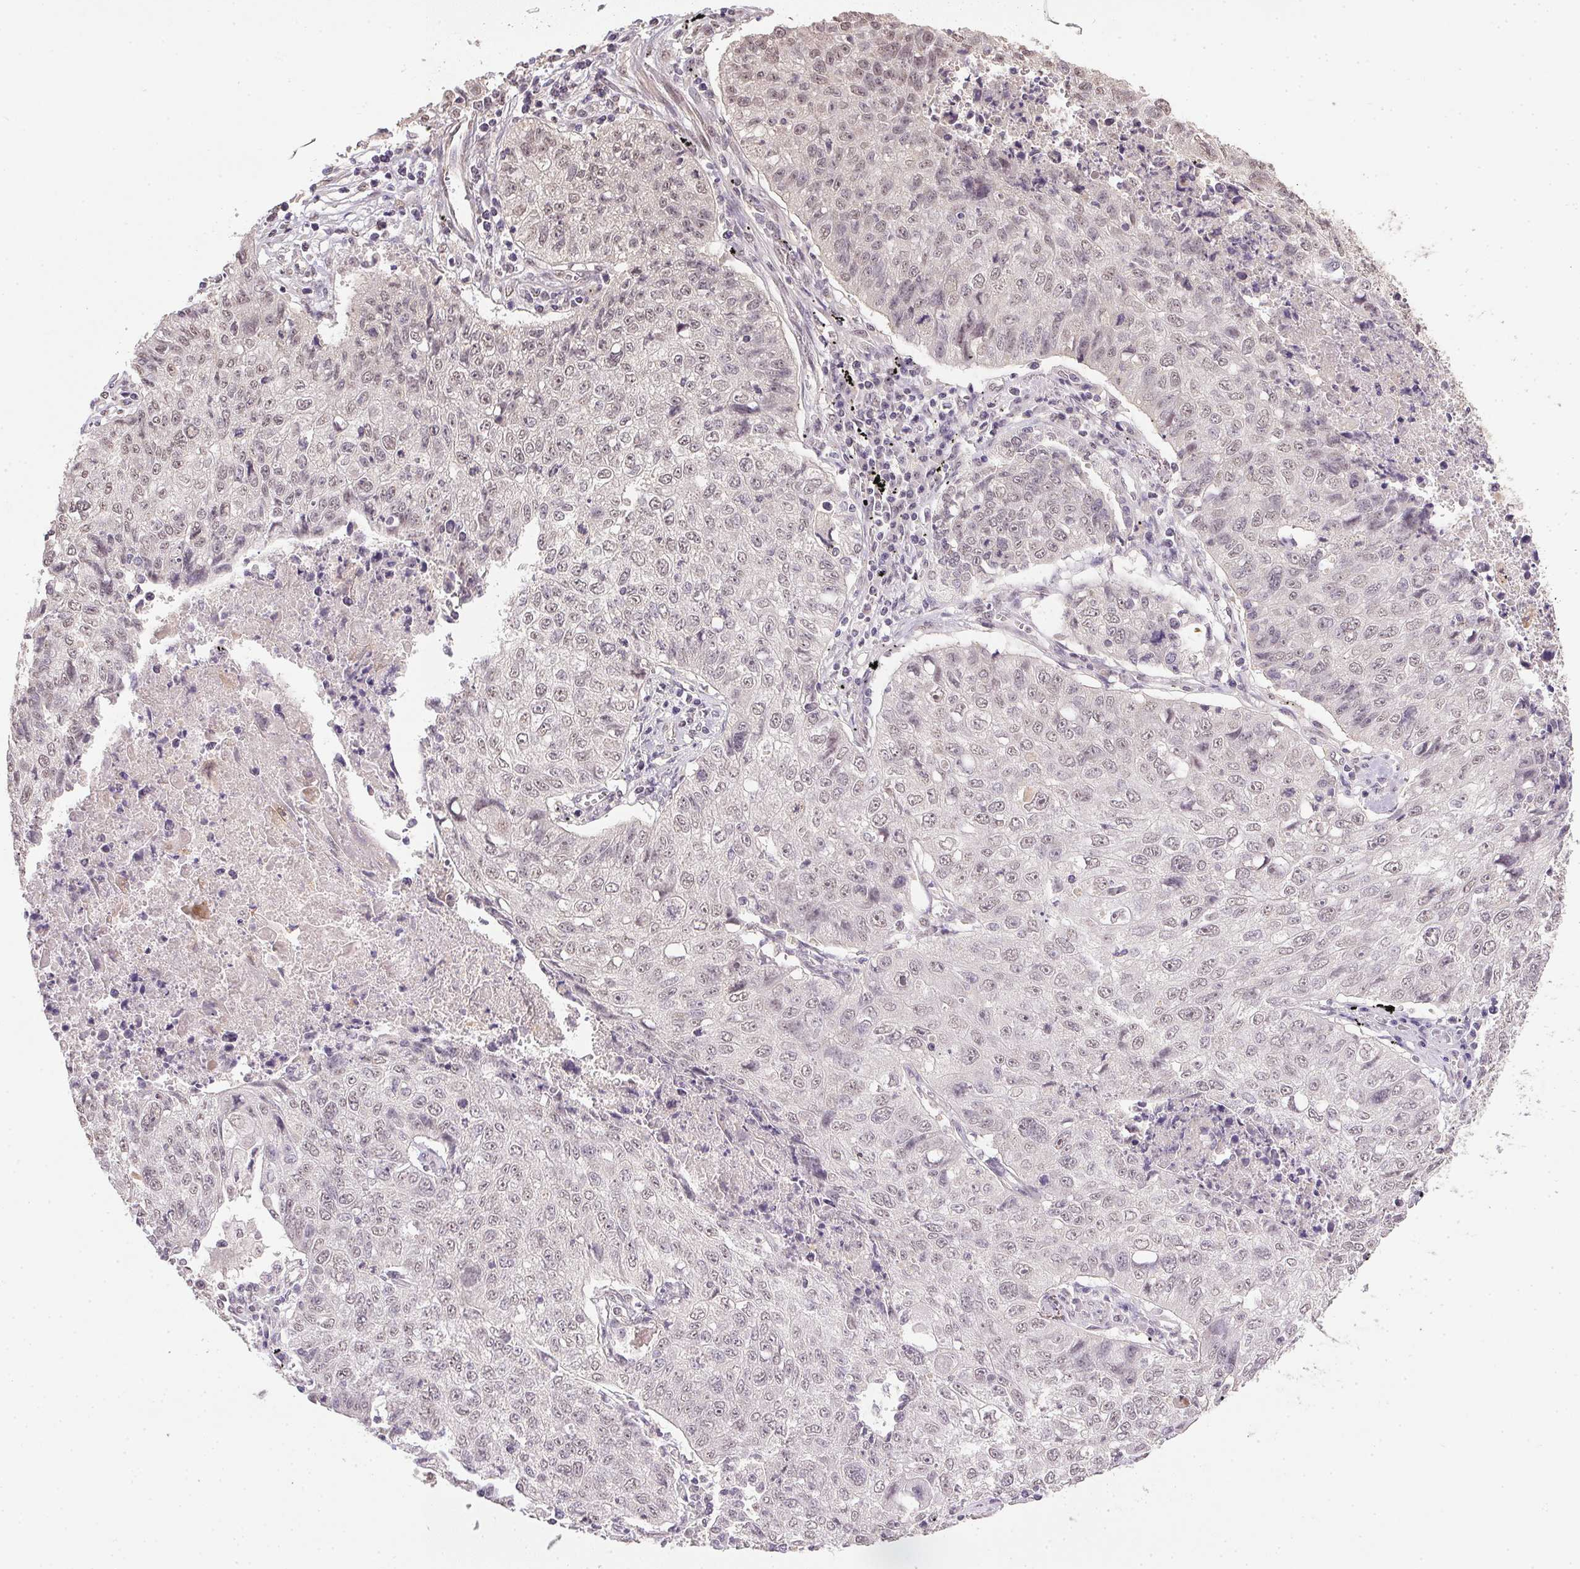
{"staining": {"intensity": "negative", "quantity": "none", "location": "none"}, "tissue": "lung cancer", "cell_type": "Tumor cells", "image_type": "cancer", "snomed": [{"axis": "morphology", "description": "Normal morphology"}, {"axis": "morphology", "description": "Aneuploidy"}, {"axis": "morphology", "description": "Squamous cell carcinoma, NOS"}, {"axis": "topography", "description": "Lymph node"}, {"axis": "topography", "description": "Lung"}], "caption": "Tumor cells show no significant expression in lung cancer.", "gene": "PPP4R4", "patient": {"sex": "female", "age": 76}}